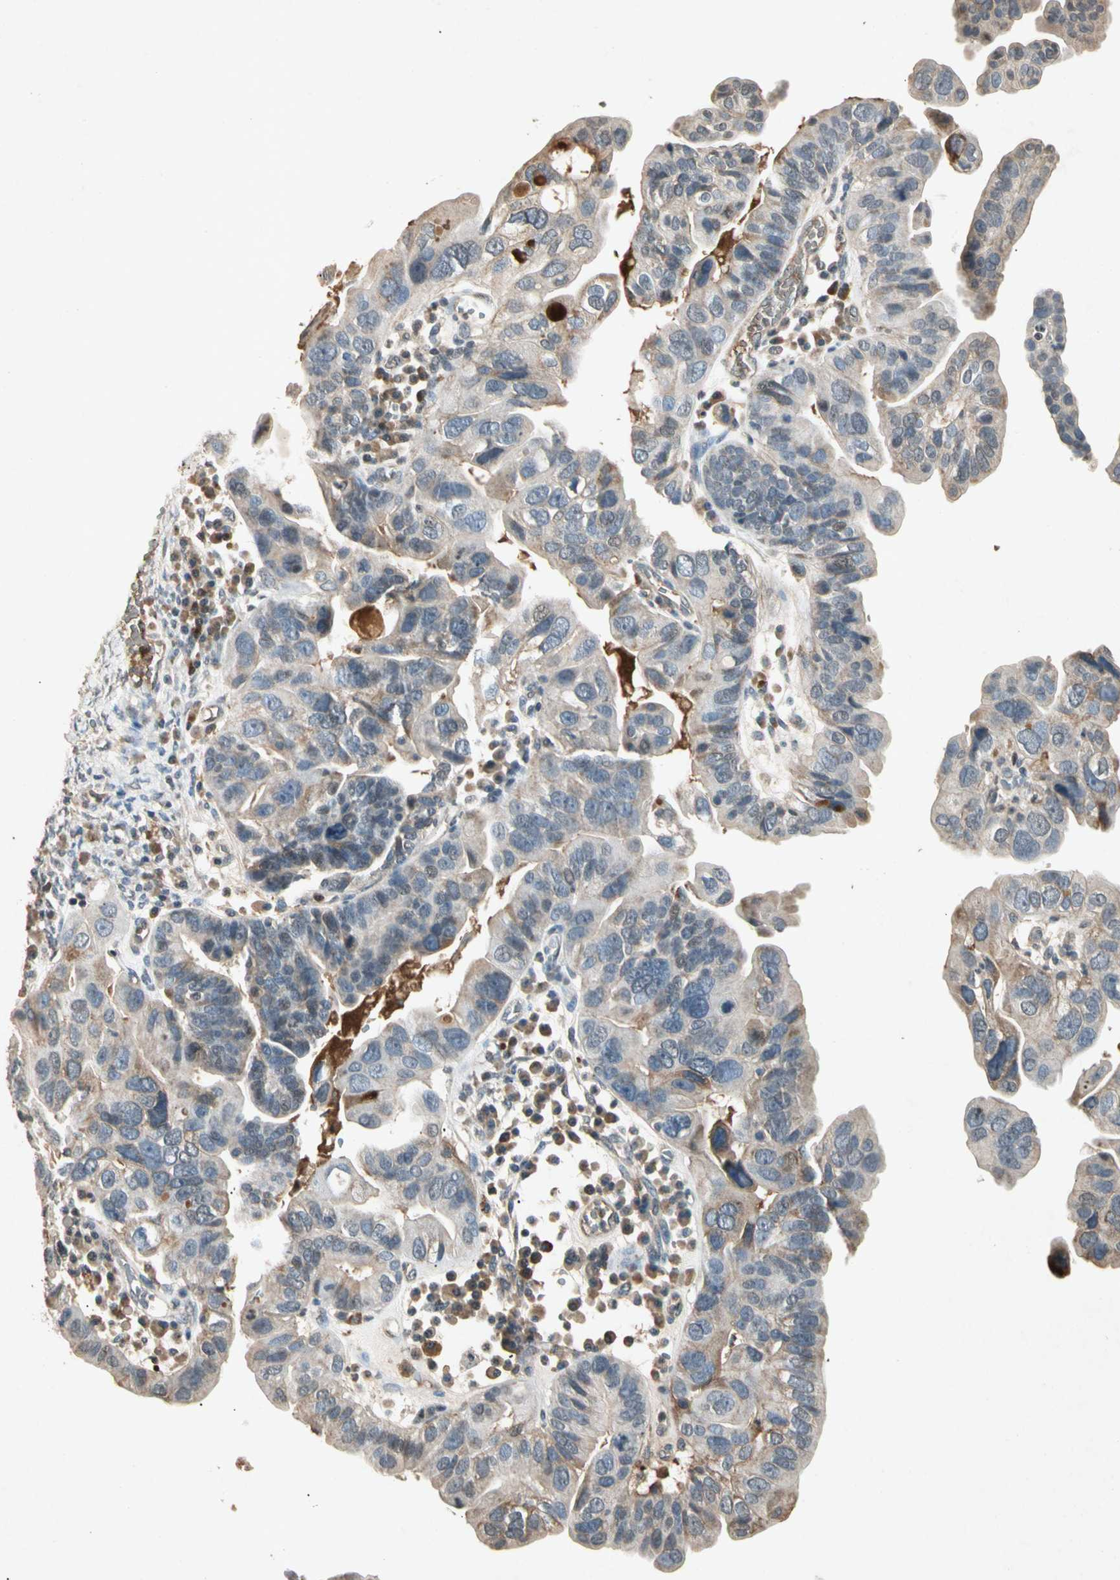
{"staining": {"intensity": "weak", "quantity": "25%-75%", "location": "cytoplasmic/membranous"}, "tissue": "ovarian cancer", "cell_type": "Tumor cells", "image_type": "cancer", "snomed": [{"axis": "morphology", "description": "Cystadenocarcinoma, serous, NOS"}, {"axis": "topography", "description": "Ovary"}], "caption": "Immunohistochemistry micrograph of ovarian serous cystadenocarcinoma stained for a protein (brown), which reveals low levels of weak cytoplasmic/membranous staining in about 25%-75% of tumor cells.", "gene": "CP", "patient": {"sex": "female", "age": 56}}